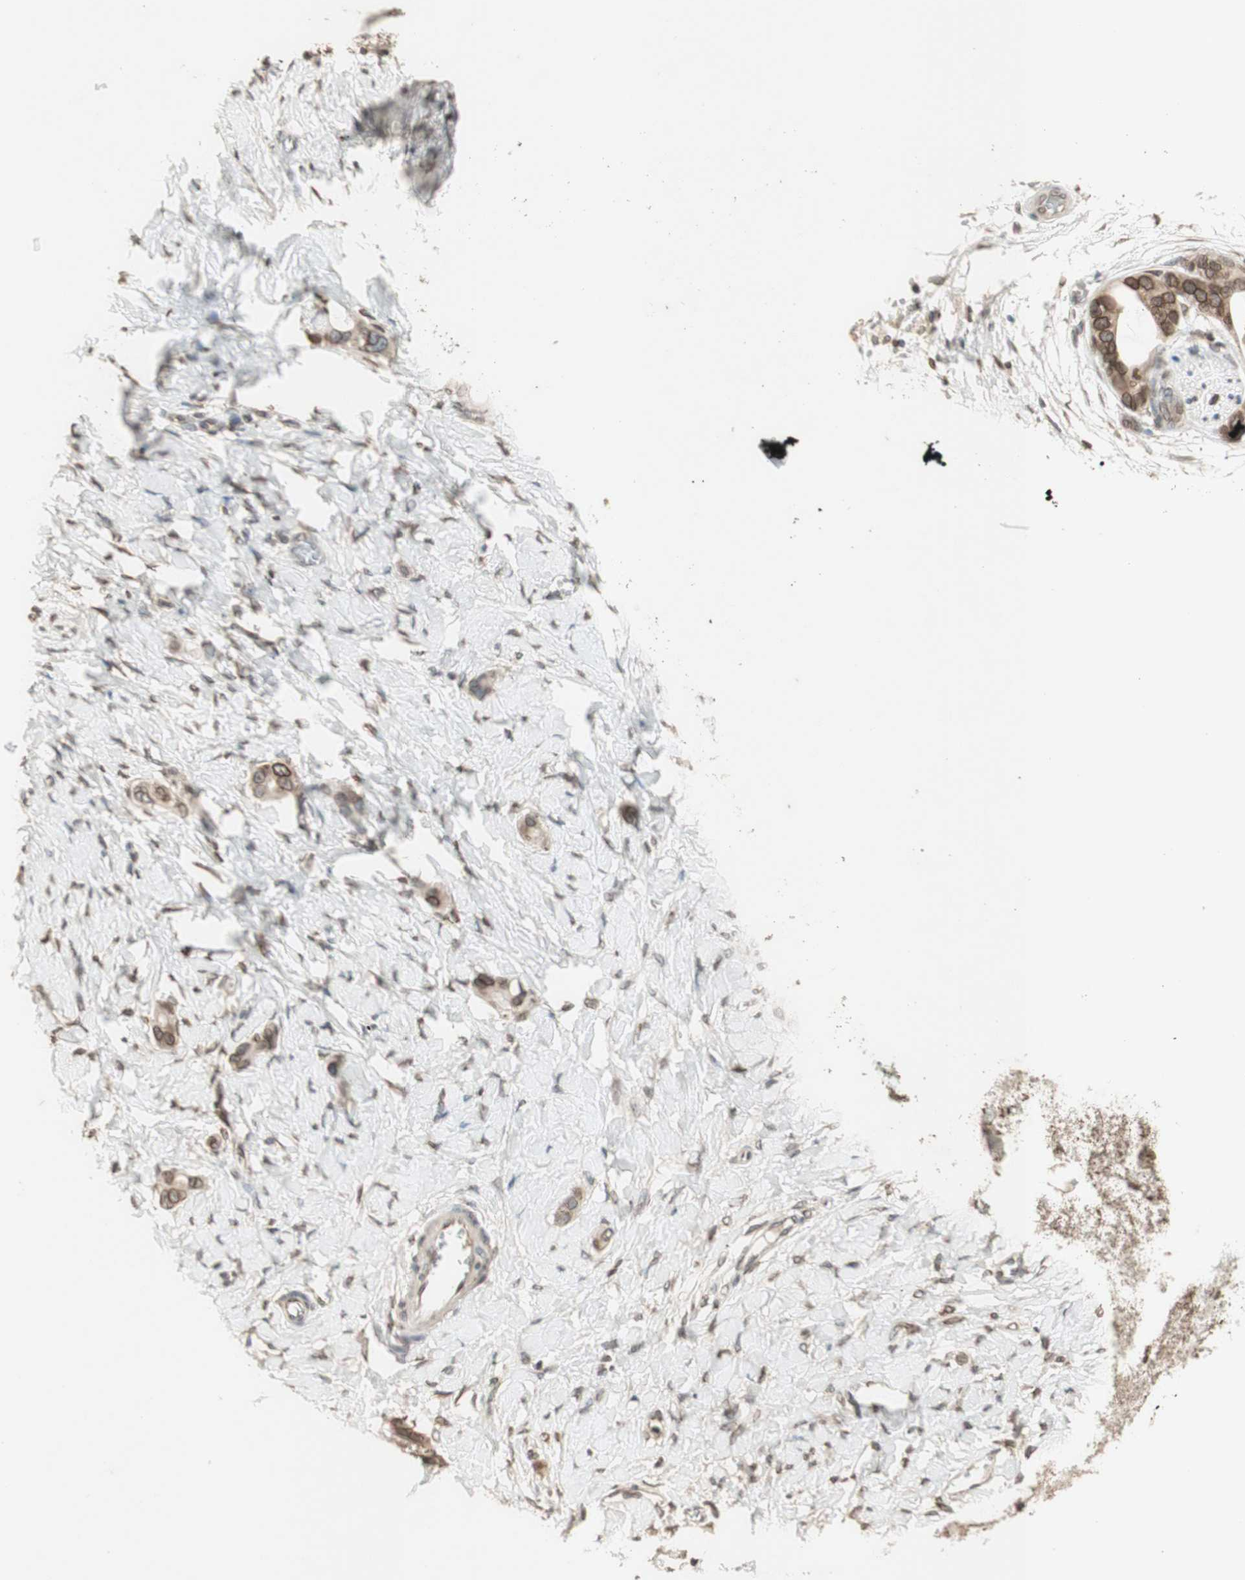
{"staining": {"intensity": "moderate", "quantity": ">75%", "location": "cytoplasmic/membranous,nuclear"}, "tissue": "stomach cancer", "cell_type": "Tumor cells", "image_type": "cancer", "snomed": [{"axis": "morphology", "description": "Adenocarcinoma, NOS"}, {"axis": "topography", "description": "Stomach"}], "caption": "The image displays a brown stain indicating the presence of a protein in the cytoplasmic/membranous and nuclear of tumor cells in adenocarcinoma (stomach). Immunohistochemistry stains the protein in brown and the nuclei are stained blue.", "gene": "TMPO", "patient": {"sex": "female", "age": 75}}